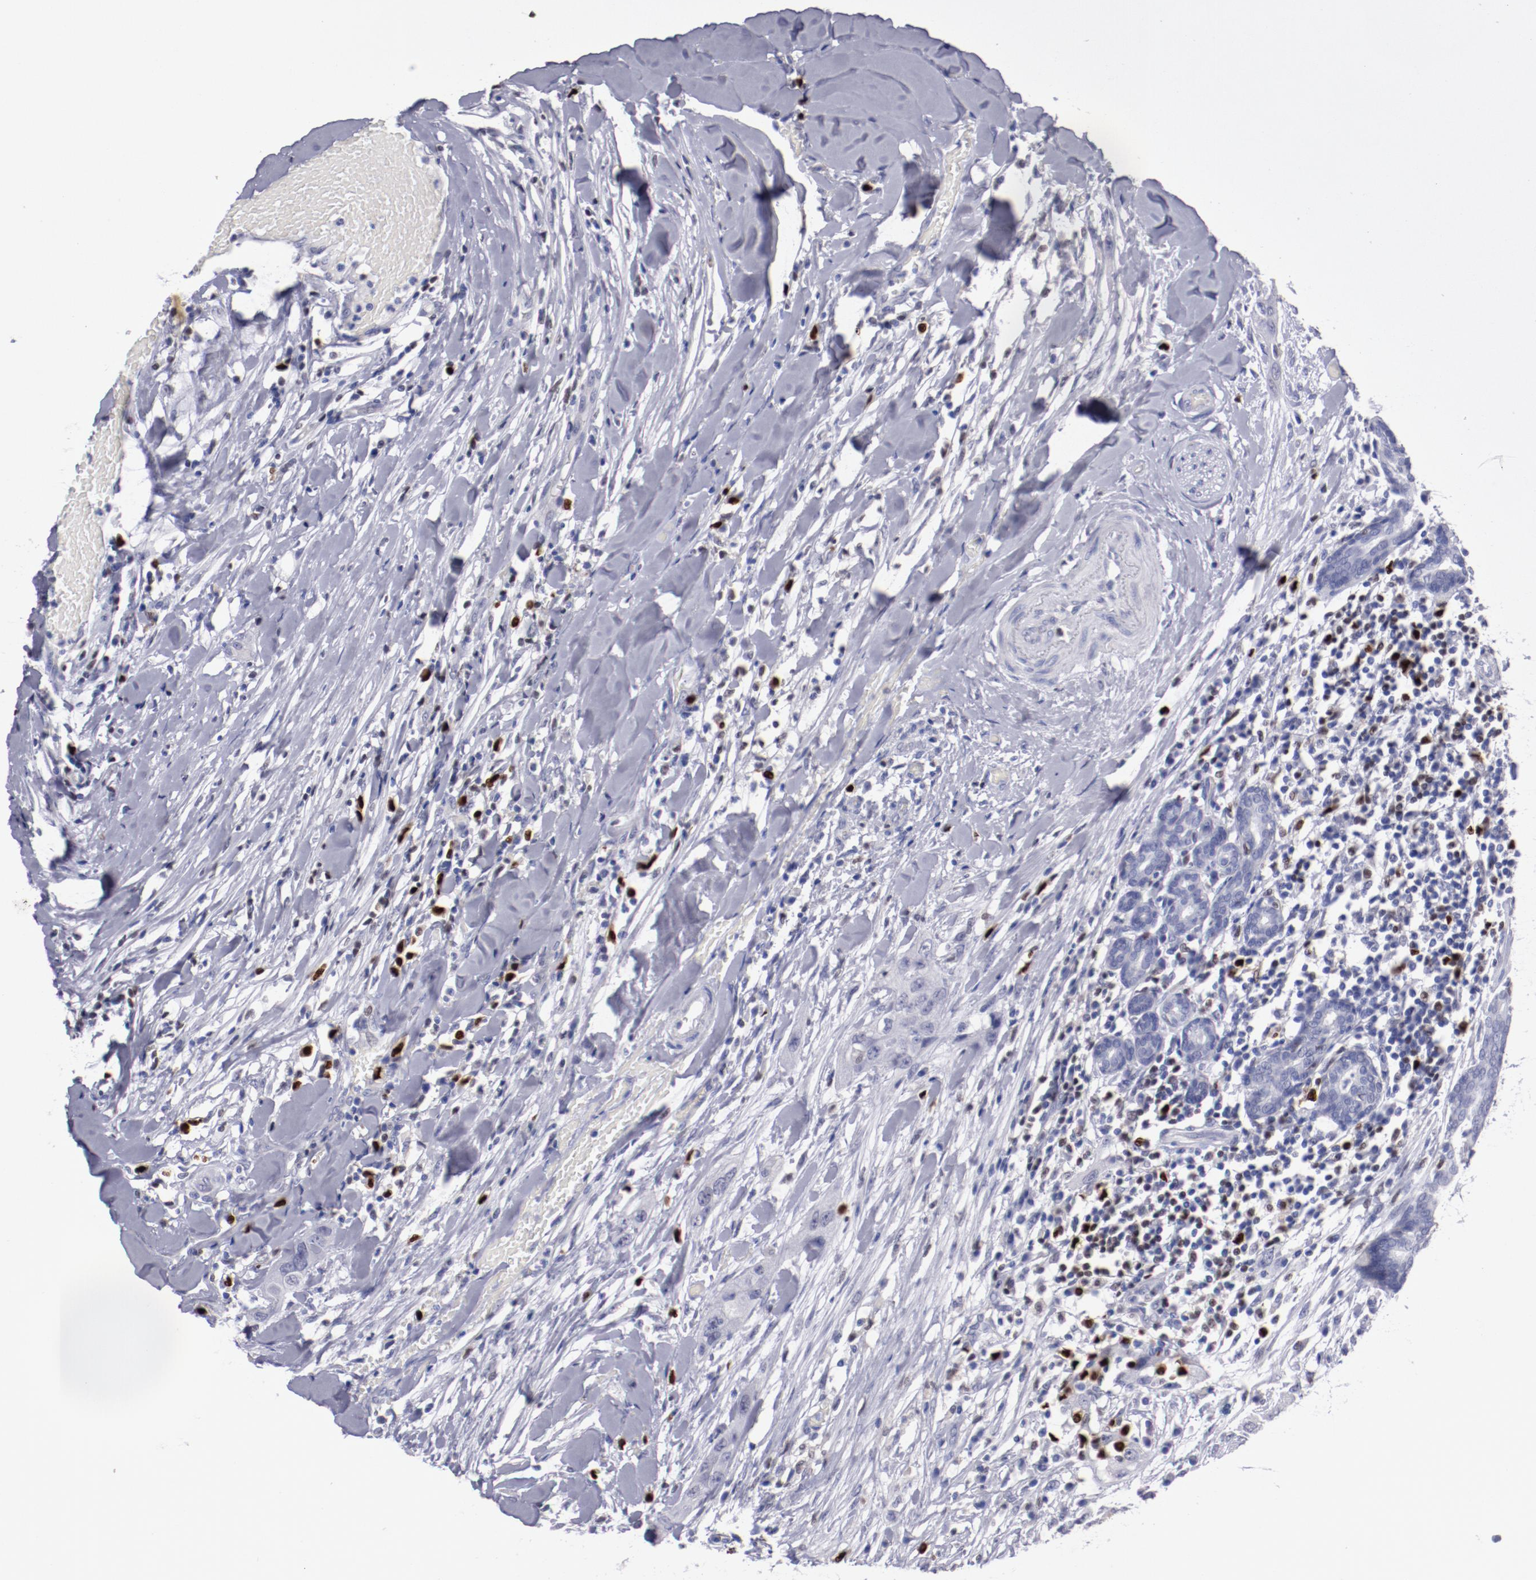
{"staining": {"intensity": "negative", "quantity": "none", "location": "none"}, "tissue": "head and neck cancer", "cell_type": "Tumor cells", "image_type": "cancer", "snomed": [{"axis": "morphology", "description": "Neoplasm, malignant, NOS"}, {"axis": "topography", "description": "Salivary gland"}, {"axis": "topography", "description": "Head-Neck"}], "caption": "The image exhibits no staining of tumor cells in head and neck cancer (malignant neoplasm).", "gene": "IRF8", "patient": {"sex": "male", "age": 43}}